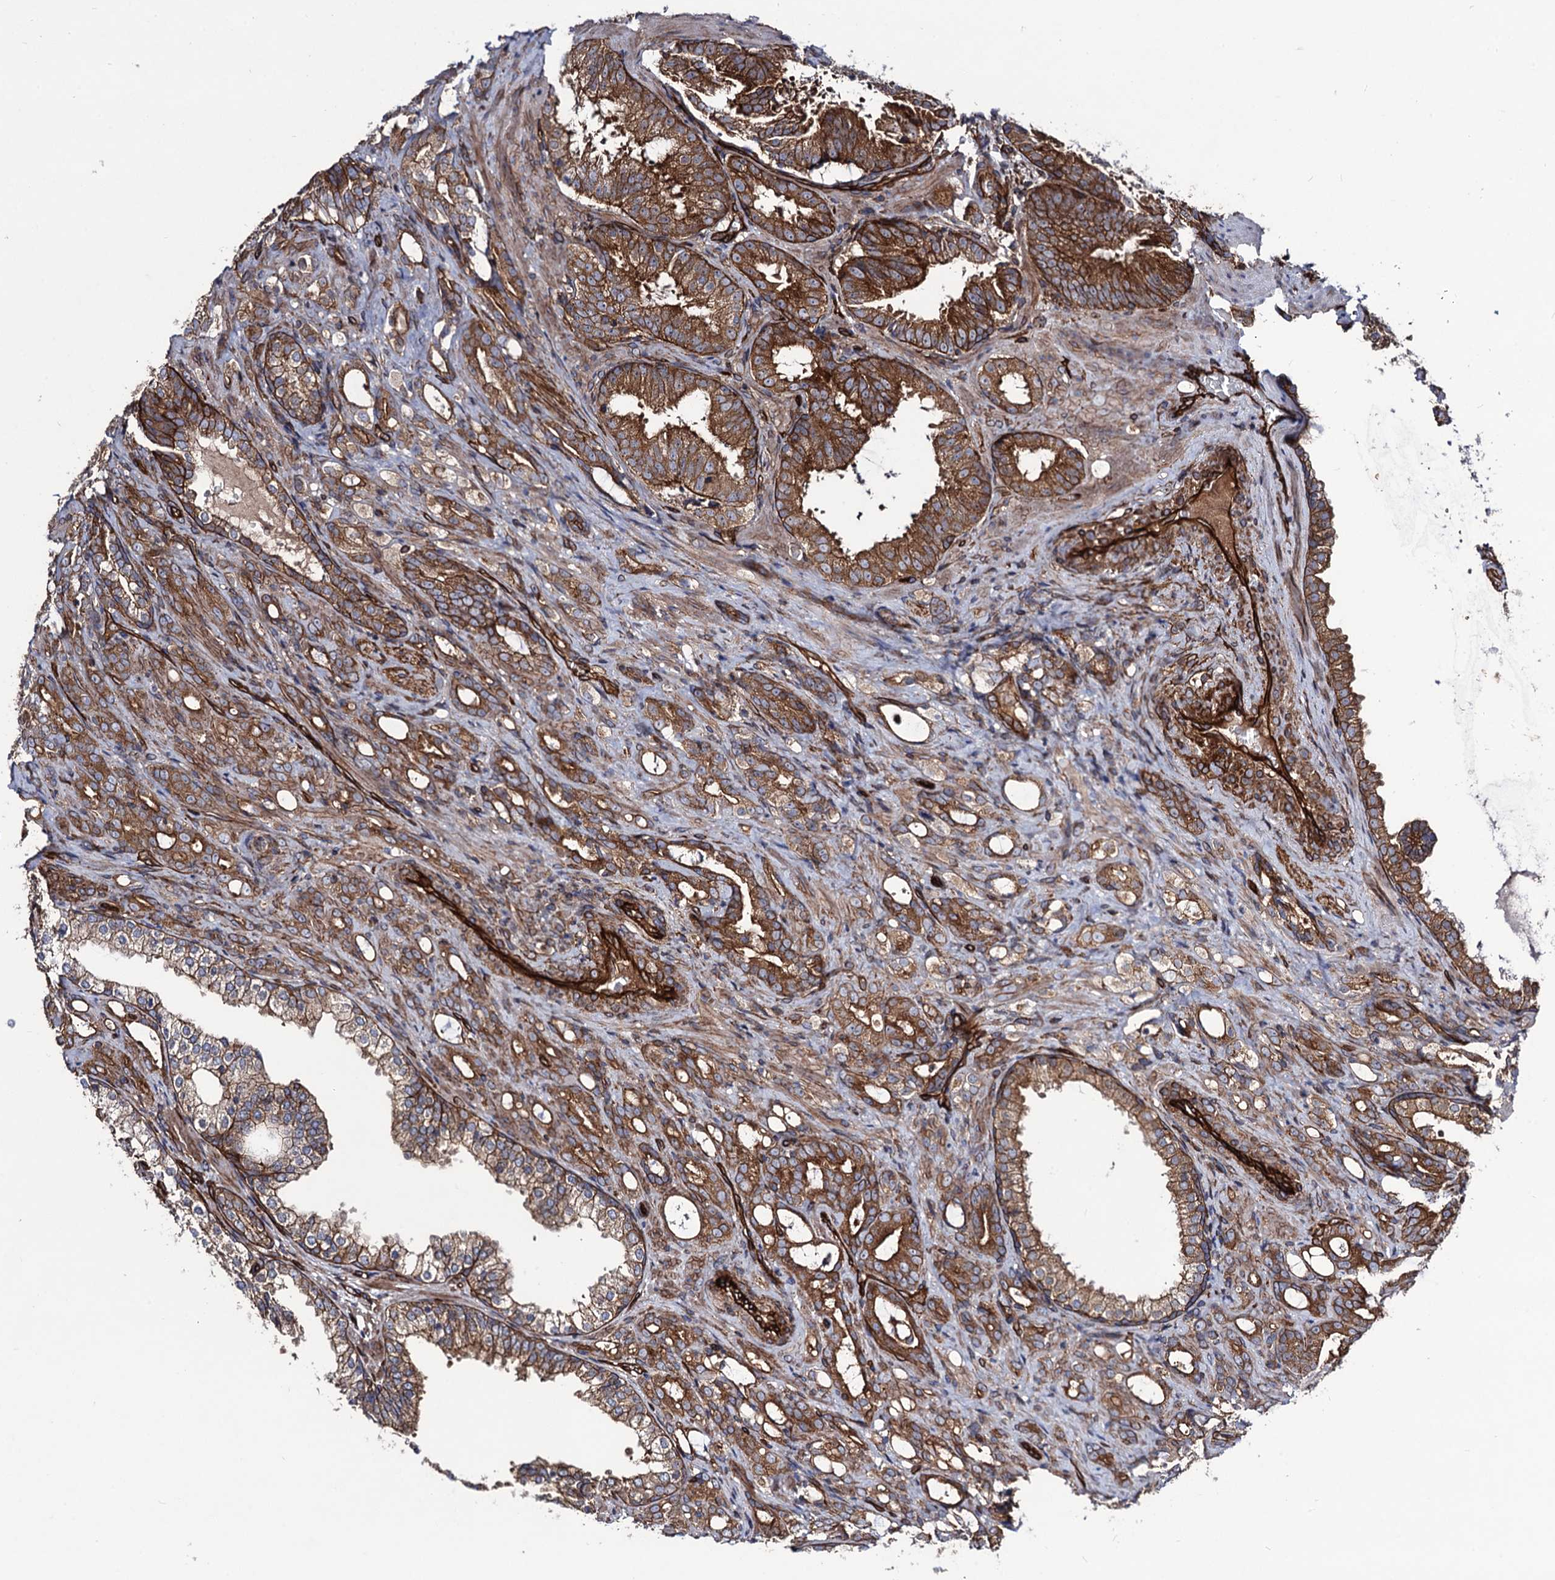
{"staining": {"intensity": "strong", "quantity": "25%-75%", "location": "cytoplasmic/membranous"}, "tissue": "prostate cancer", "cell_type": "Tumor cells", "image_type": "cancer", "snomed": [{"axis": "morphology", "description": "Adenocarcinoma, High grade"}, {"axis": "topography", "description": "Prostate"}], "caption": "Immunohistochemistry histopathology image of neoplastic tissue: prostate cancer (high-grade adenocarcinoma) stained using IHC displays high levels of strong protein expression localized specifically in the cytoplasmic/membranous of tumor cells, appearing as a cytoplasmic/membranous brown color.", "gene": "CIP2A", "patient": {"sex": "male", "age": 72}}